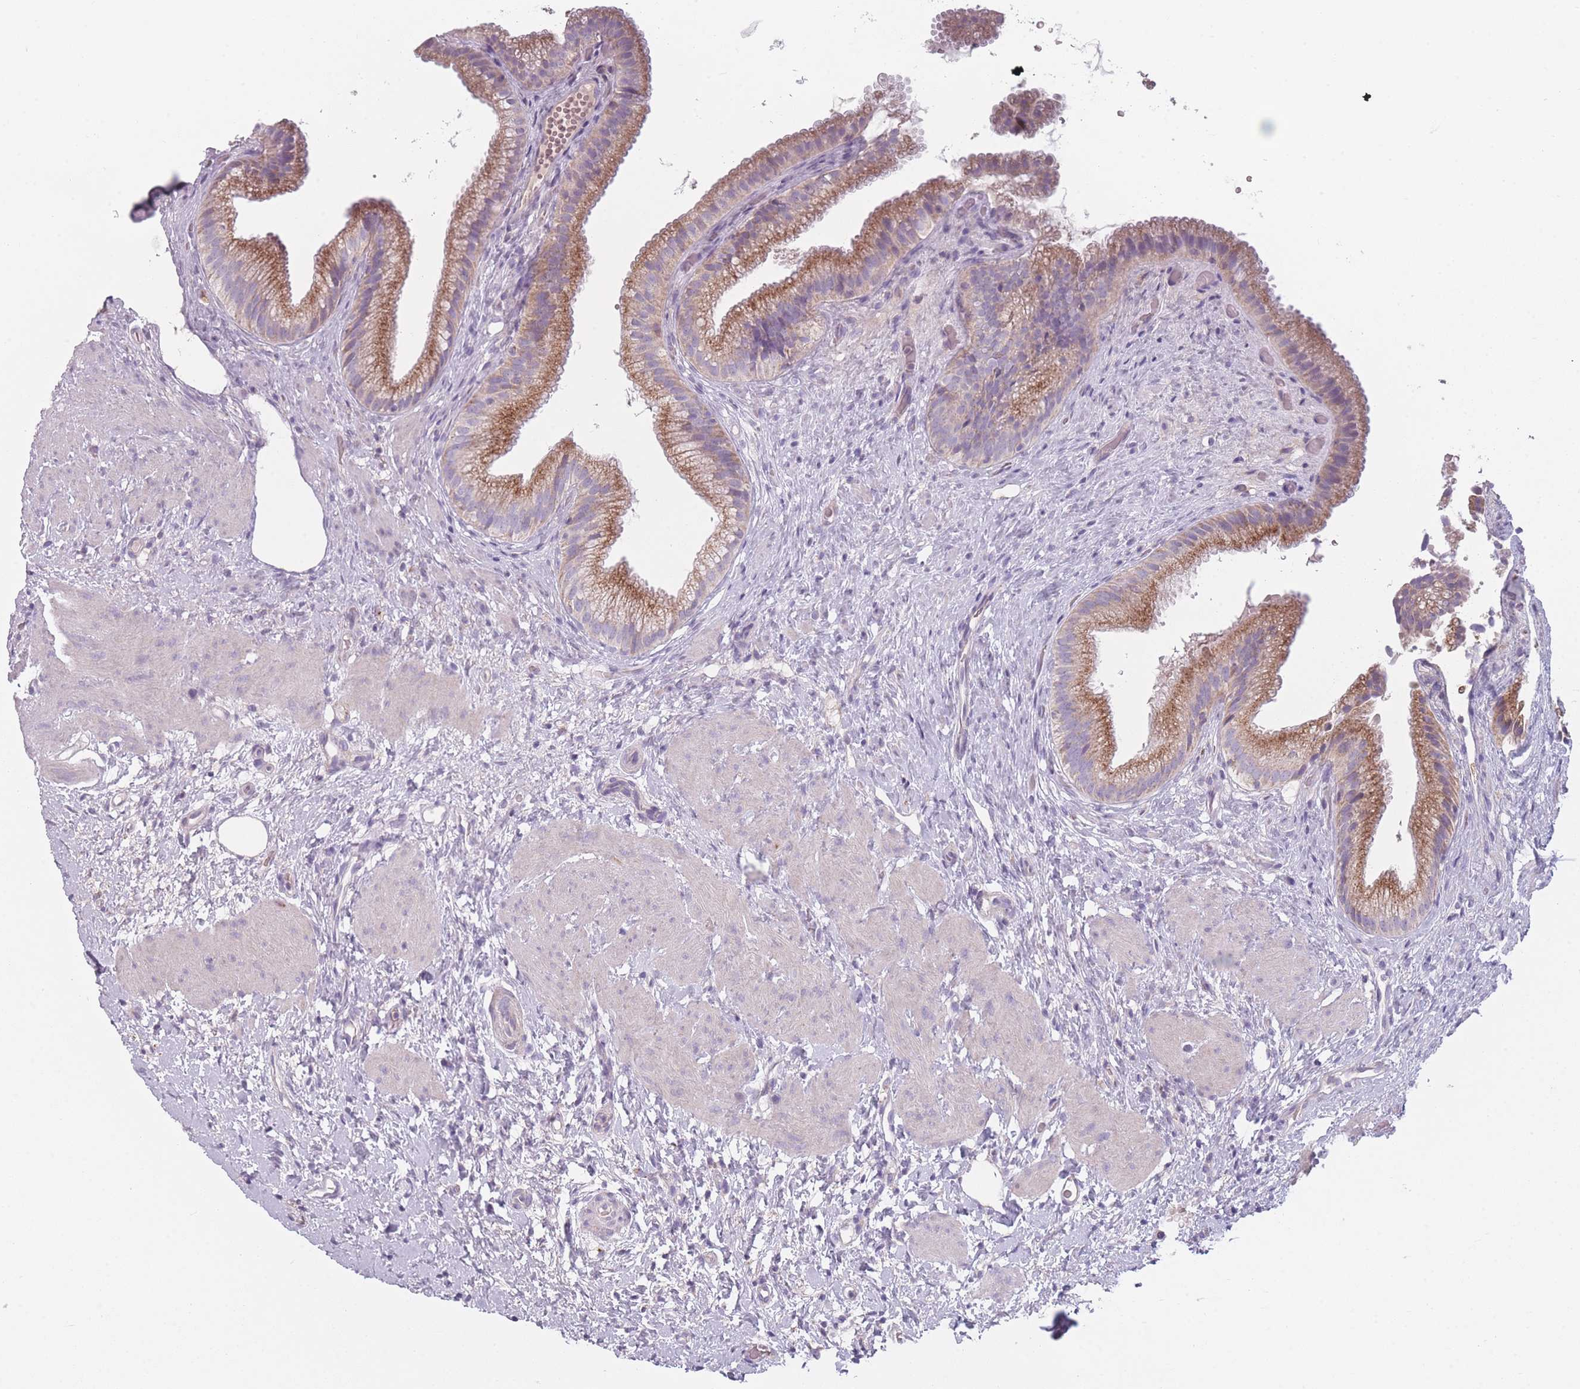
{"staining": {"intensity": "moderate", "quantity": "25%-75%", "location": "cytoplasmic/membranous"}, "tissue": "gallbladder", "cell_type": "Glandular cells", "image_type": "normal", "snomed": [{"axis": "morphology", "description": "Normal tissue, NOS"}, {"axis": "topography", "description": "Gallbladder"}], "caption": "Protein expression analysis of unremarkable human gallbladder reveals moderate cytoplasmic/membranous staining in approximately 25%-75% of glandular cells. (Brightfield microscopy of DAB IHC at high magnification).", "gene": "PEX11B", "patient": {"sex": "female", "age": 64}}